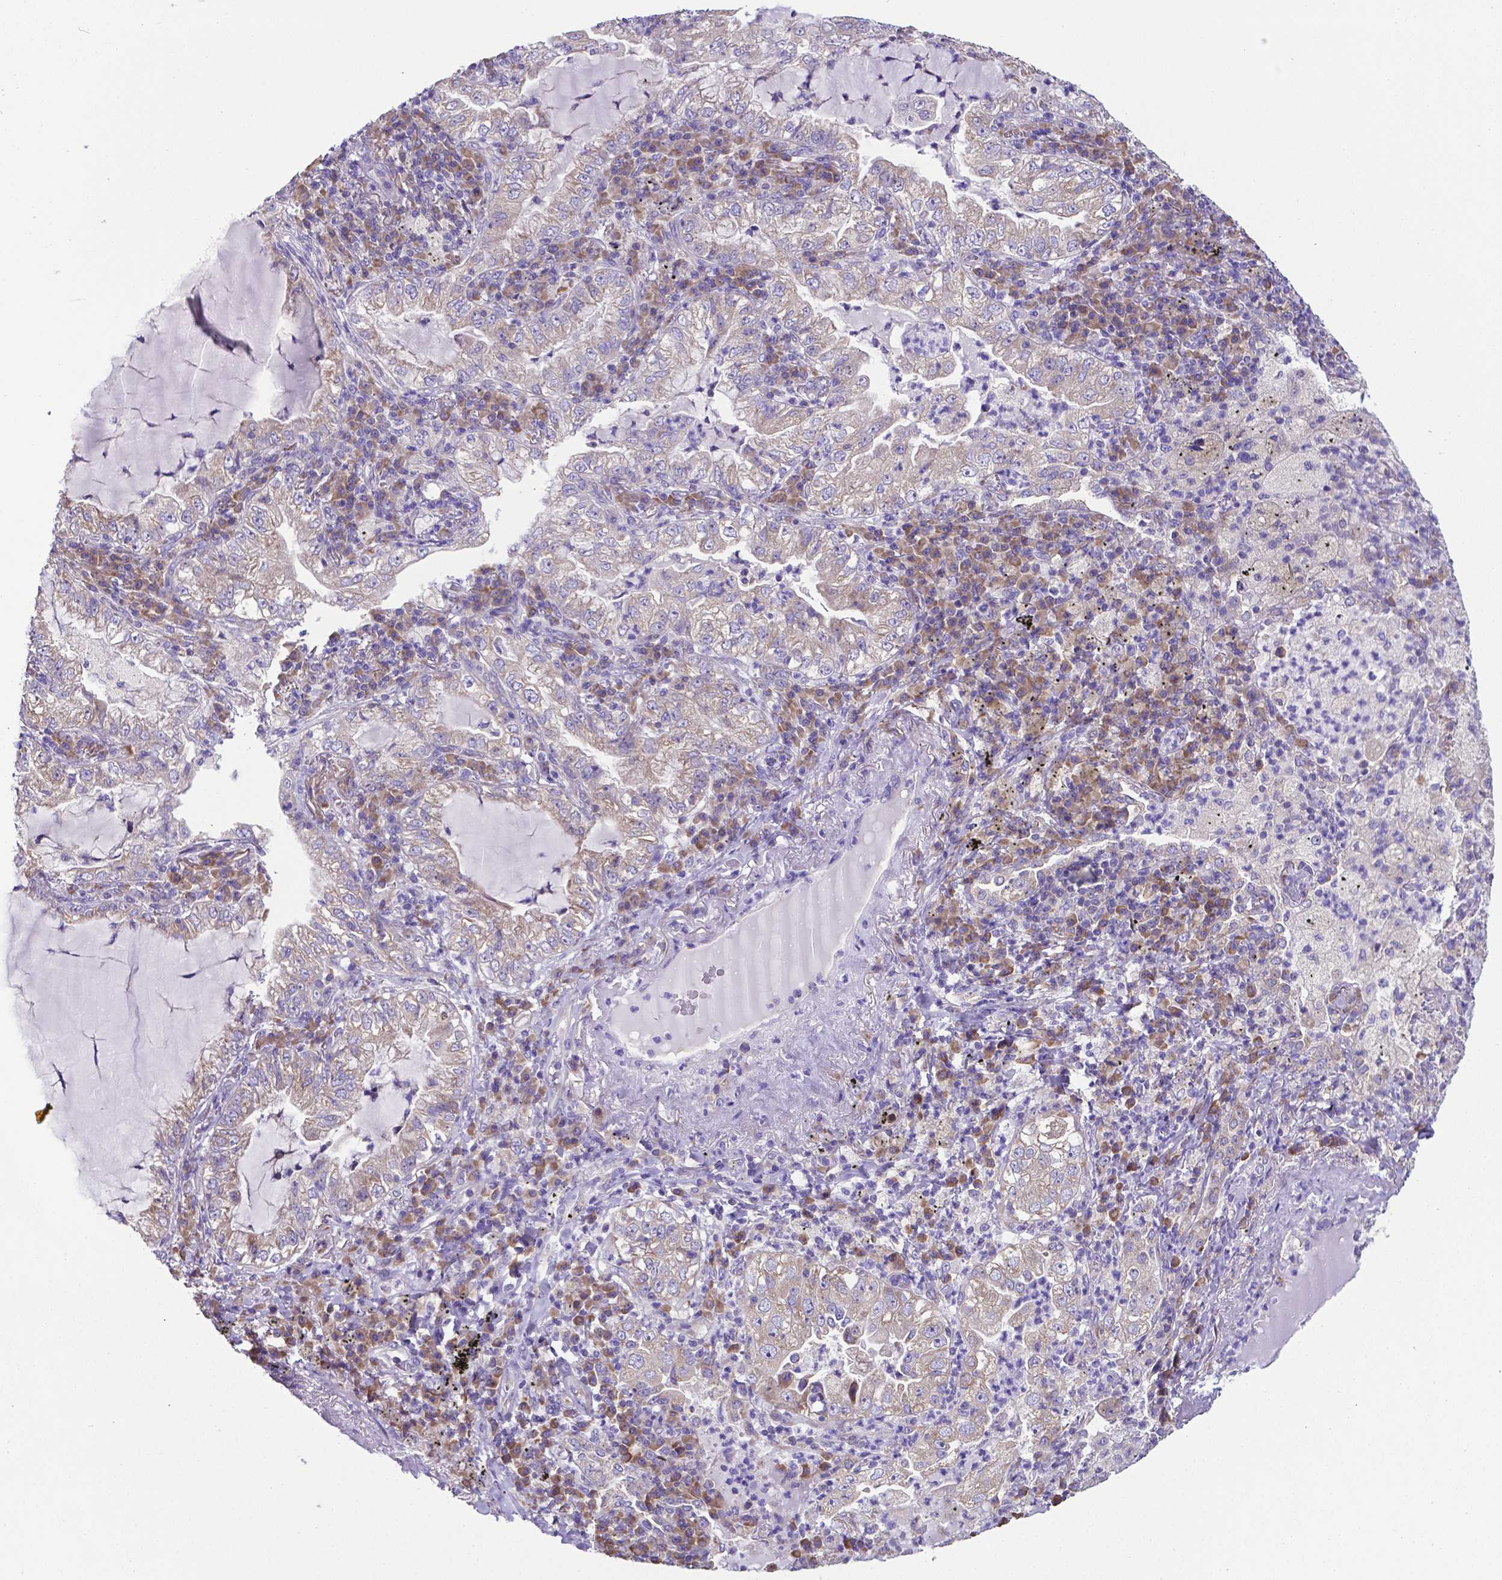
{"staining": {"intensity": "negative", "quantity": "none", "location": "none"}, "tissue": "lung cancer", "cell_type": "Tumor cells", "image_type": "cancer", "snomed": [{"axis": "morphology", "description": "Adenocarcinoma, NOS"}, {"axis": "topography", "description": "Lung"}], "caption": "Tumor cells are negative for brown protein staining in lung cancer (adenocarcinoma).", "gene": "RPL6", "patient": {"sex": "female", "age": 73}}